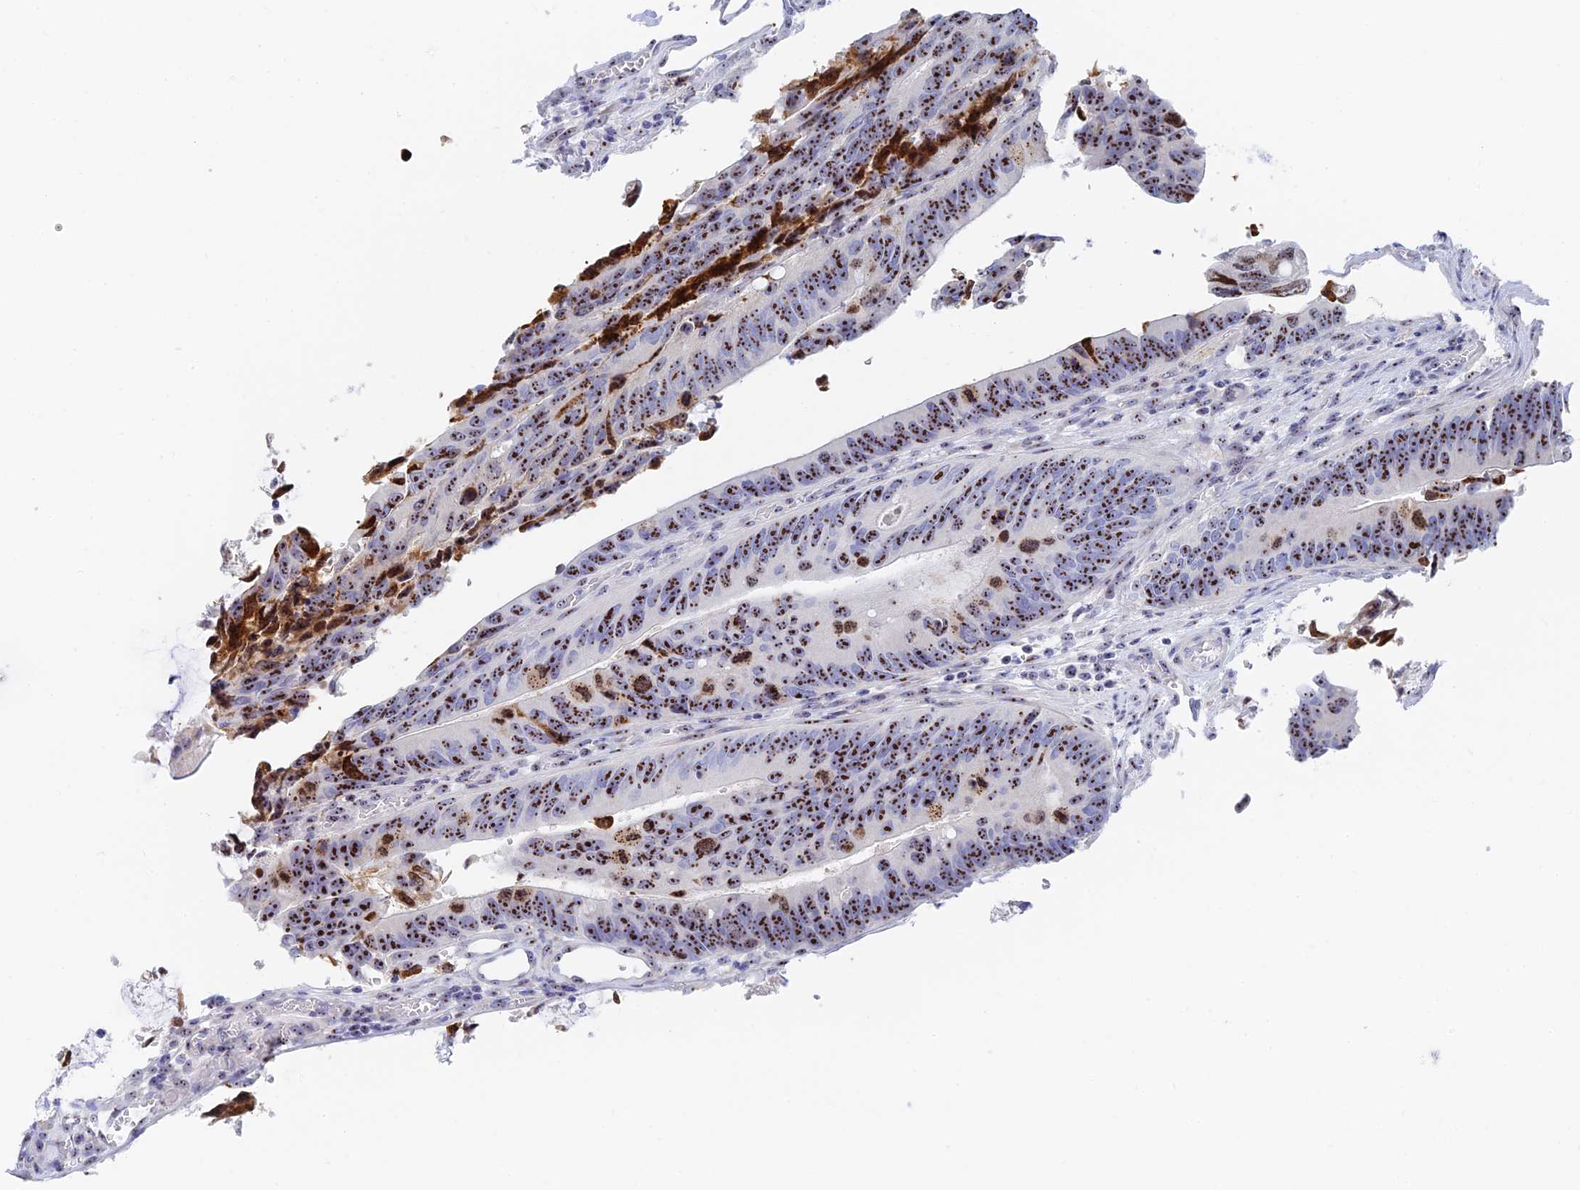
{"staining": {"intensity": "strong", "quantity": ">75%", "location": "cytoplasmic/membranous,nuclear"}, "tissue": "colorectal cancer", "cell_type": "Tumor cells", "image_type": "cancer", "snomed": [{"axis": "morphology", "description": "Adenocarcinoma, NOS"}, {"axis": "topography", "description": "Colon"}], "caption": "Adenocarcinoma (colorectal) tissue shows strong cytoplasmic/membranous and nuclear staining in approximately >75% of tumor cells, visualized by immunohistochemistry.", "gene": "RSL1D1", "patient": {"sex": "male", "age": 87}}